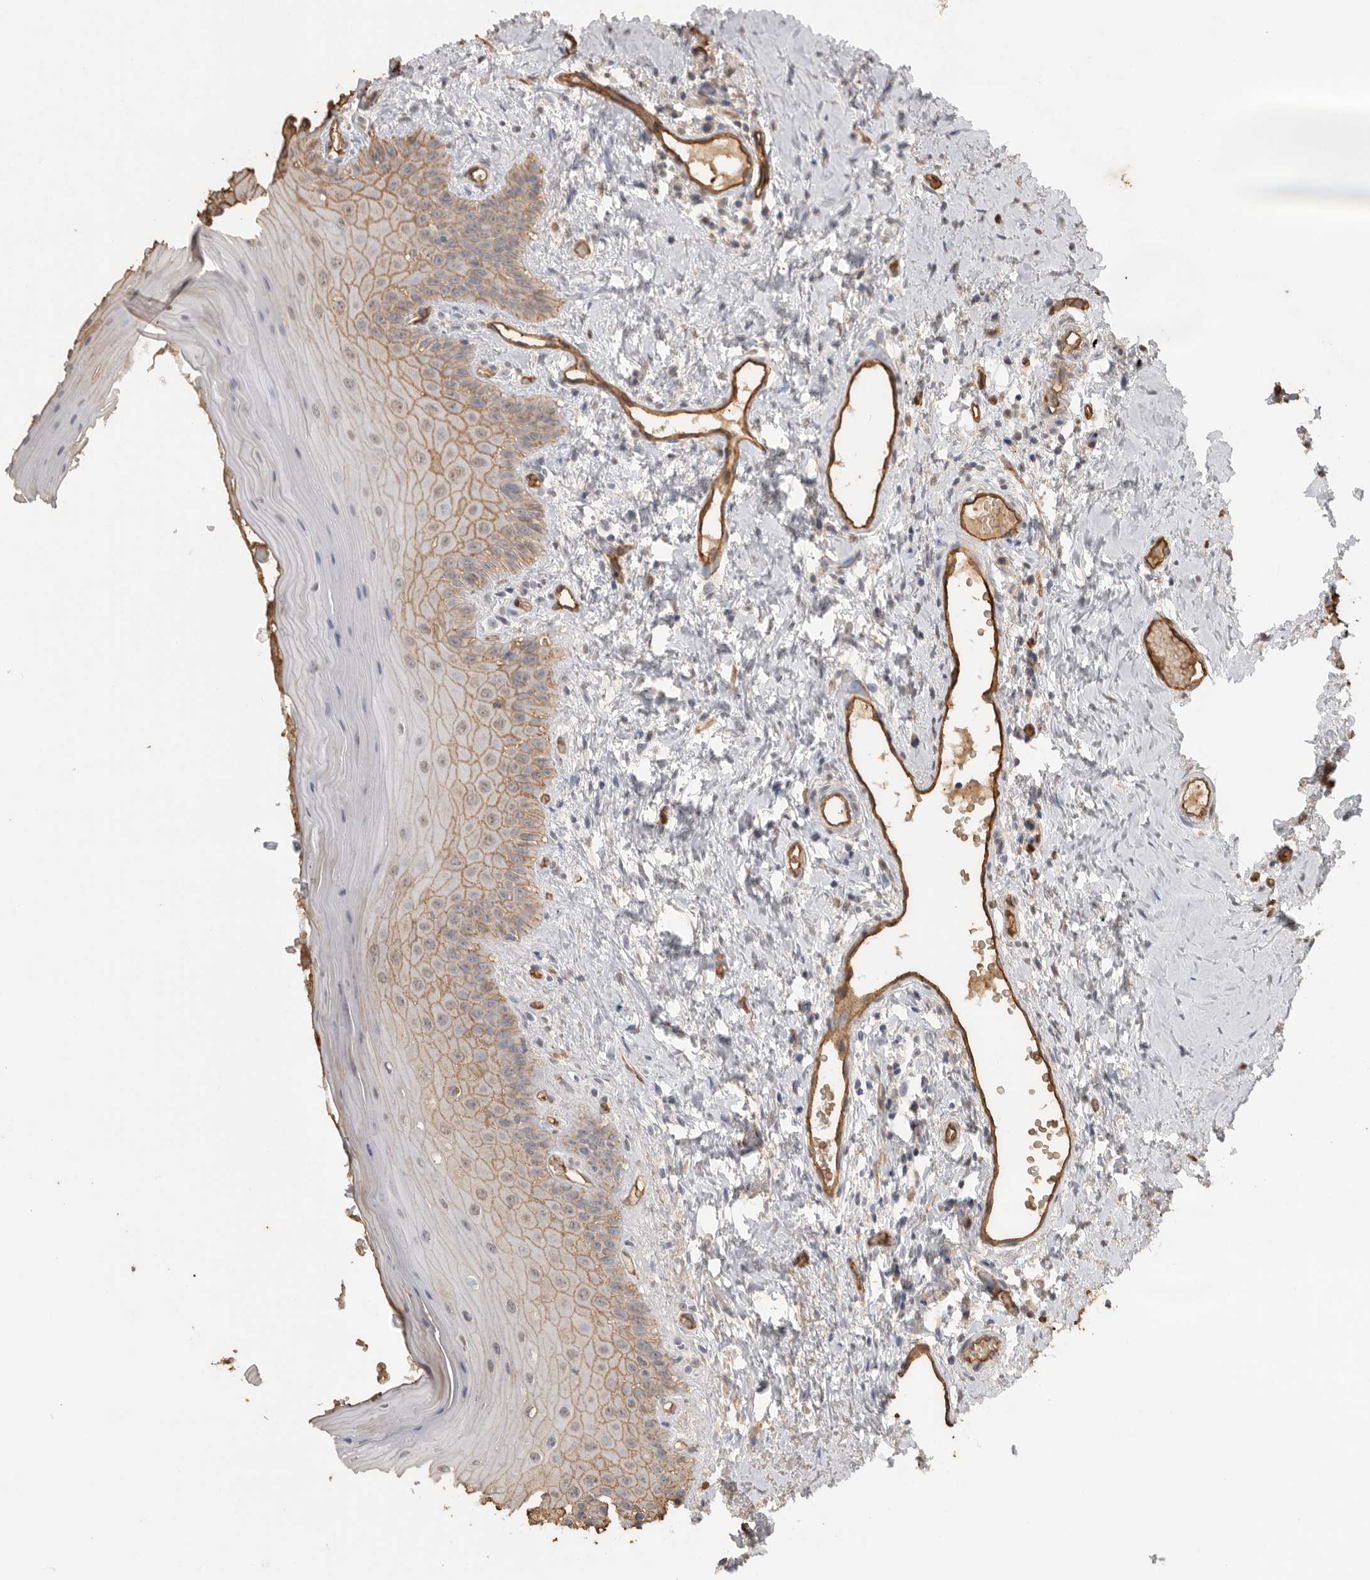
{"staining": {"intensity": "moderate", "quantity": "25%-75%", "location": "cytoplasmic/membranous"}, "tissue": "oral mucosa", "cell_type": "Squamous epithelial cells", "image_type": "normal", "snomed": [{"axis": "morphology", "description": "Normal tissue, NOS"}, {"axis": "topography", "description": "Oral tissue"}], "caption": "An IHC histopathology image of normal tissue is shown. Protein staining in brown shows moderate cytoplasmic/membranous positivity in oral mucosa within squamous epithelial cells.", "gene": "IL27", "patient": {"sex": "male", "age": 66}}